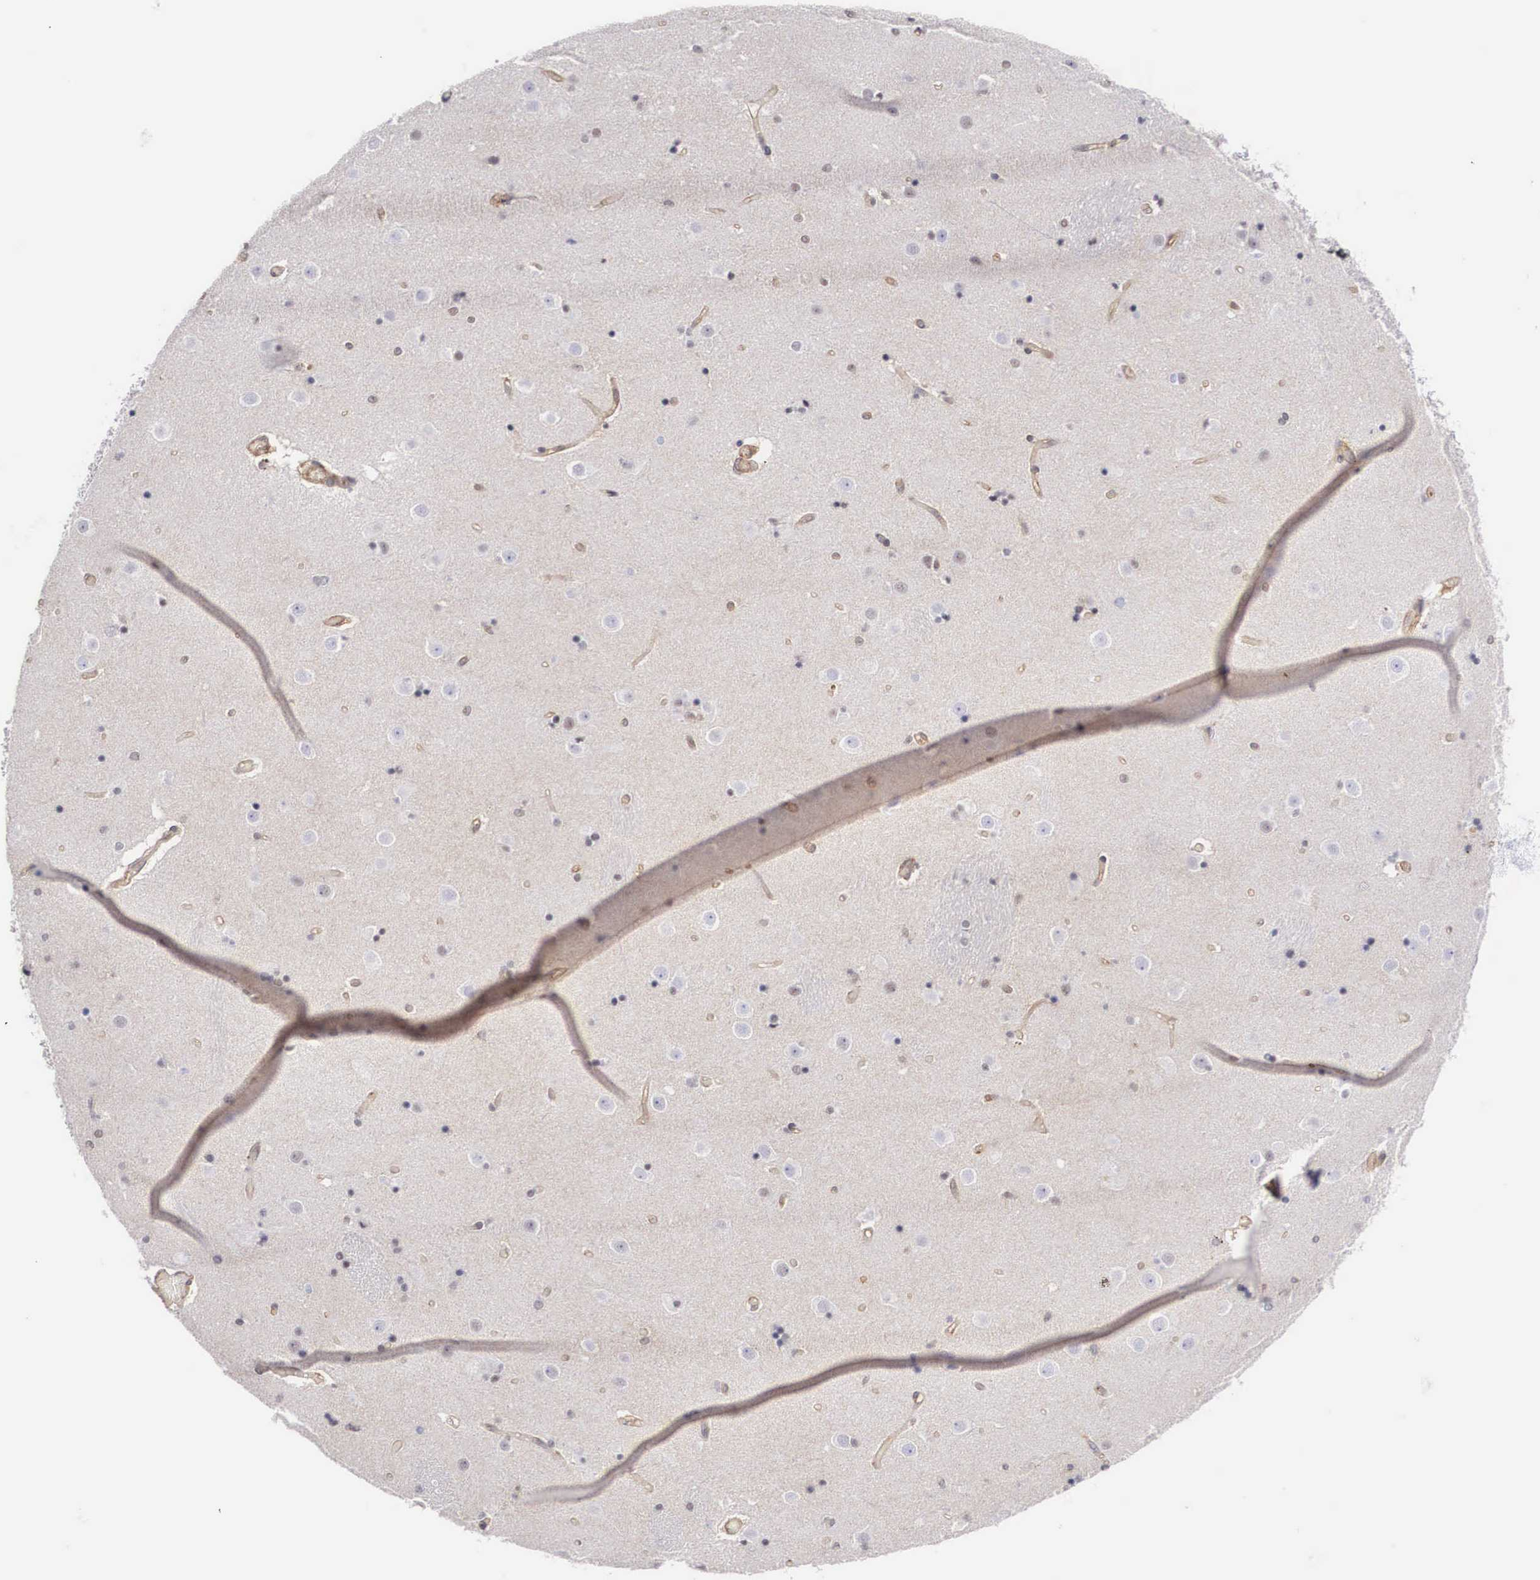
{"staining": {"intensity": "negative", "quantity": "none", "location": "none"}, "tissue": "caudate", "cell_type": "Glial cells", "image_type": "normal", "snomed": [{"axis": "morphology", "description": "Normal tissue, NOS"}, {"axis": "topography", "description": "Lateral ventricle wall"}], "caption": "High magnification brightfield microscopy of unremarkable caudate stained with DAB (3,3'-diaminobenzidine) (brown) and counterstained with hematoxylin (blue): glial cells show no significant staining. (DAB (3,3'-diaminobenzidine) immunohistochemistry (IHC) with hematoxylin counter stain).", "gene": "NR4A2", "patient": {"sex": "female", "age": 54}}